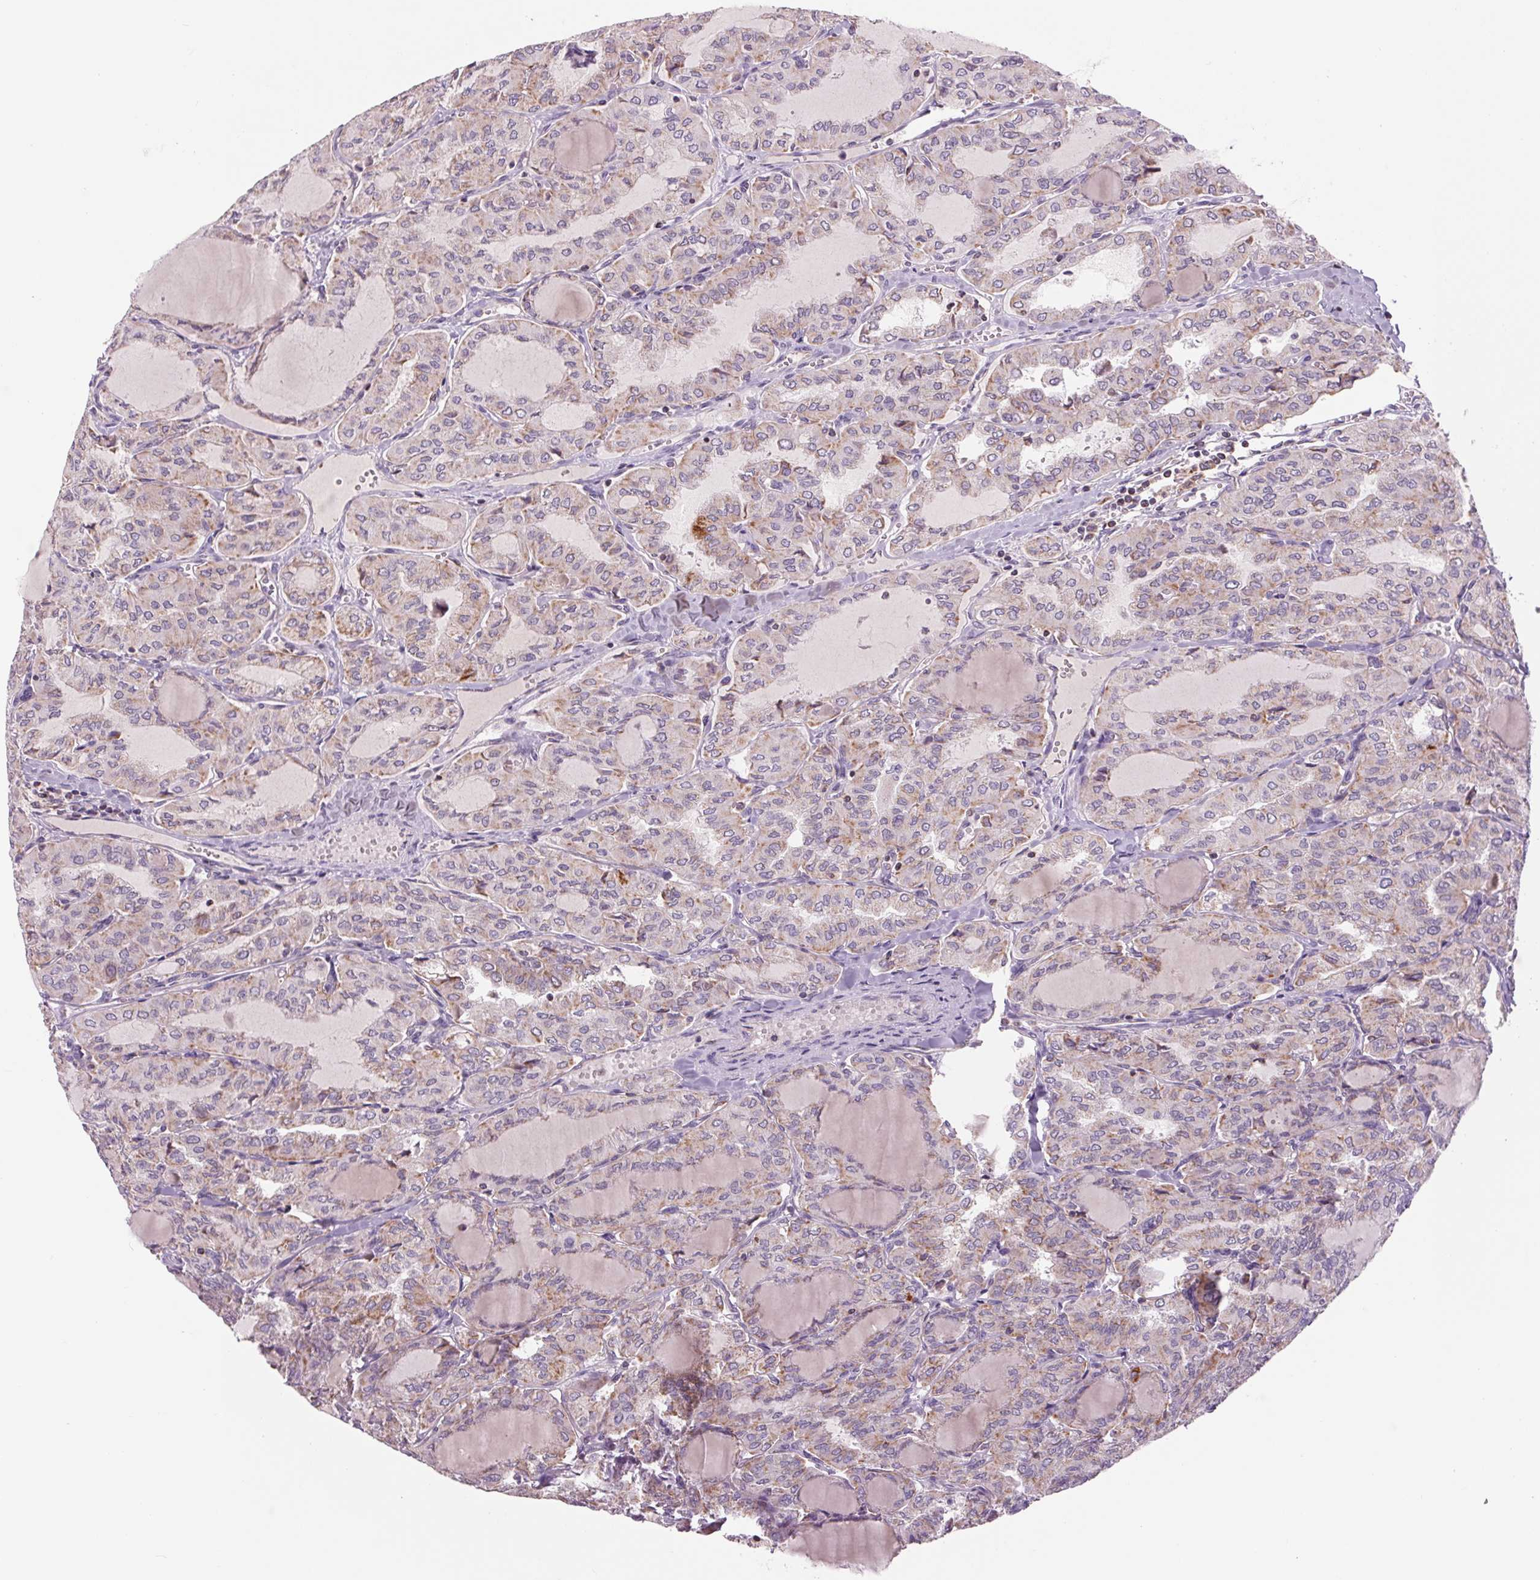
{"staining": {"intensity": "moderate", "quantity": ">75%", "location": "cytoplasmic/membranous"}, "tissue": "thyroid cancer", "cell_type": "Tumor cells", "image_type": "cancer", "snomed": [{"axis": "morphology", "description": "Papillary adenocarcinoma, NOS"}, {"axis": "topography", "description": "Thyroid gland"}], "caption": "The micrograph exhibits a brown stain indicating the presence of a protein in the cytoplasmic/membranous of tumor cells in thyroid cancer.", "gene": "COX6A1", "patient": {"sex": "male", "age": 20}}